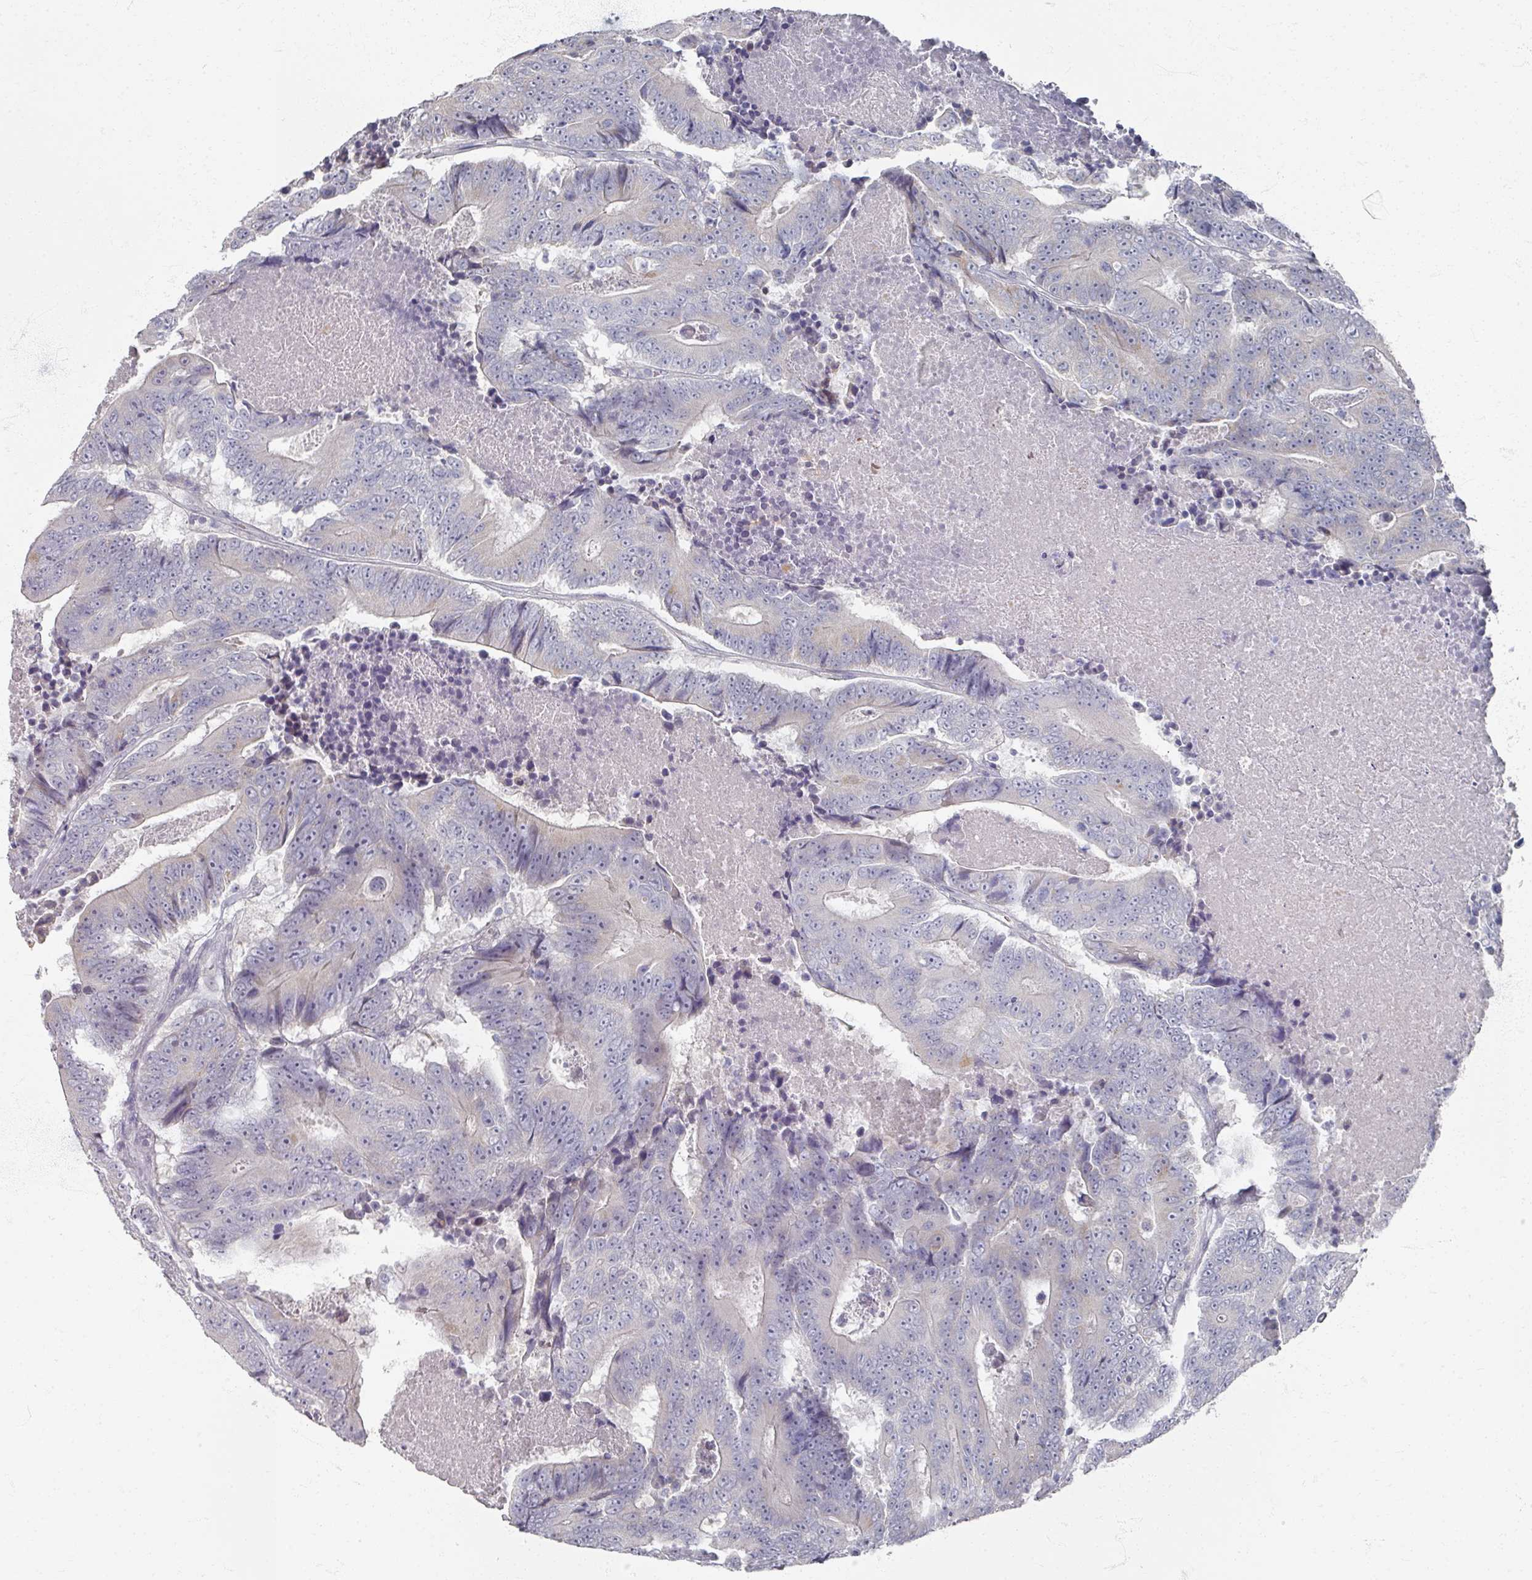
{"staining": {"intensity": "negative", "quantity": "none", "location": "none"}, "tissue": "colorectal cancer", "cell_type": "Tumor cells", "image_type": "cancer", "snomed": [{"axis": "morphology", "description": "Adenocarcinoma, NOS"}, {"axis": "topography", "description": "Colon"}], "caption": "Image shows no significant protein staining in tumor cells of adenocarcinoma (colorectal).", "gene": "TTYH3", "patient": {"sex": "male", "age": 83}}